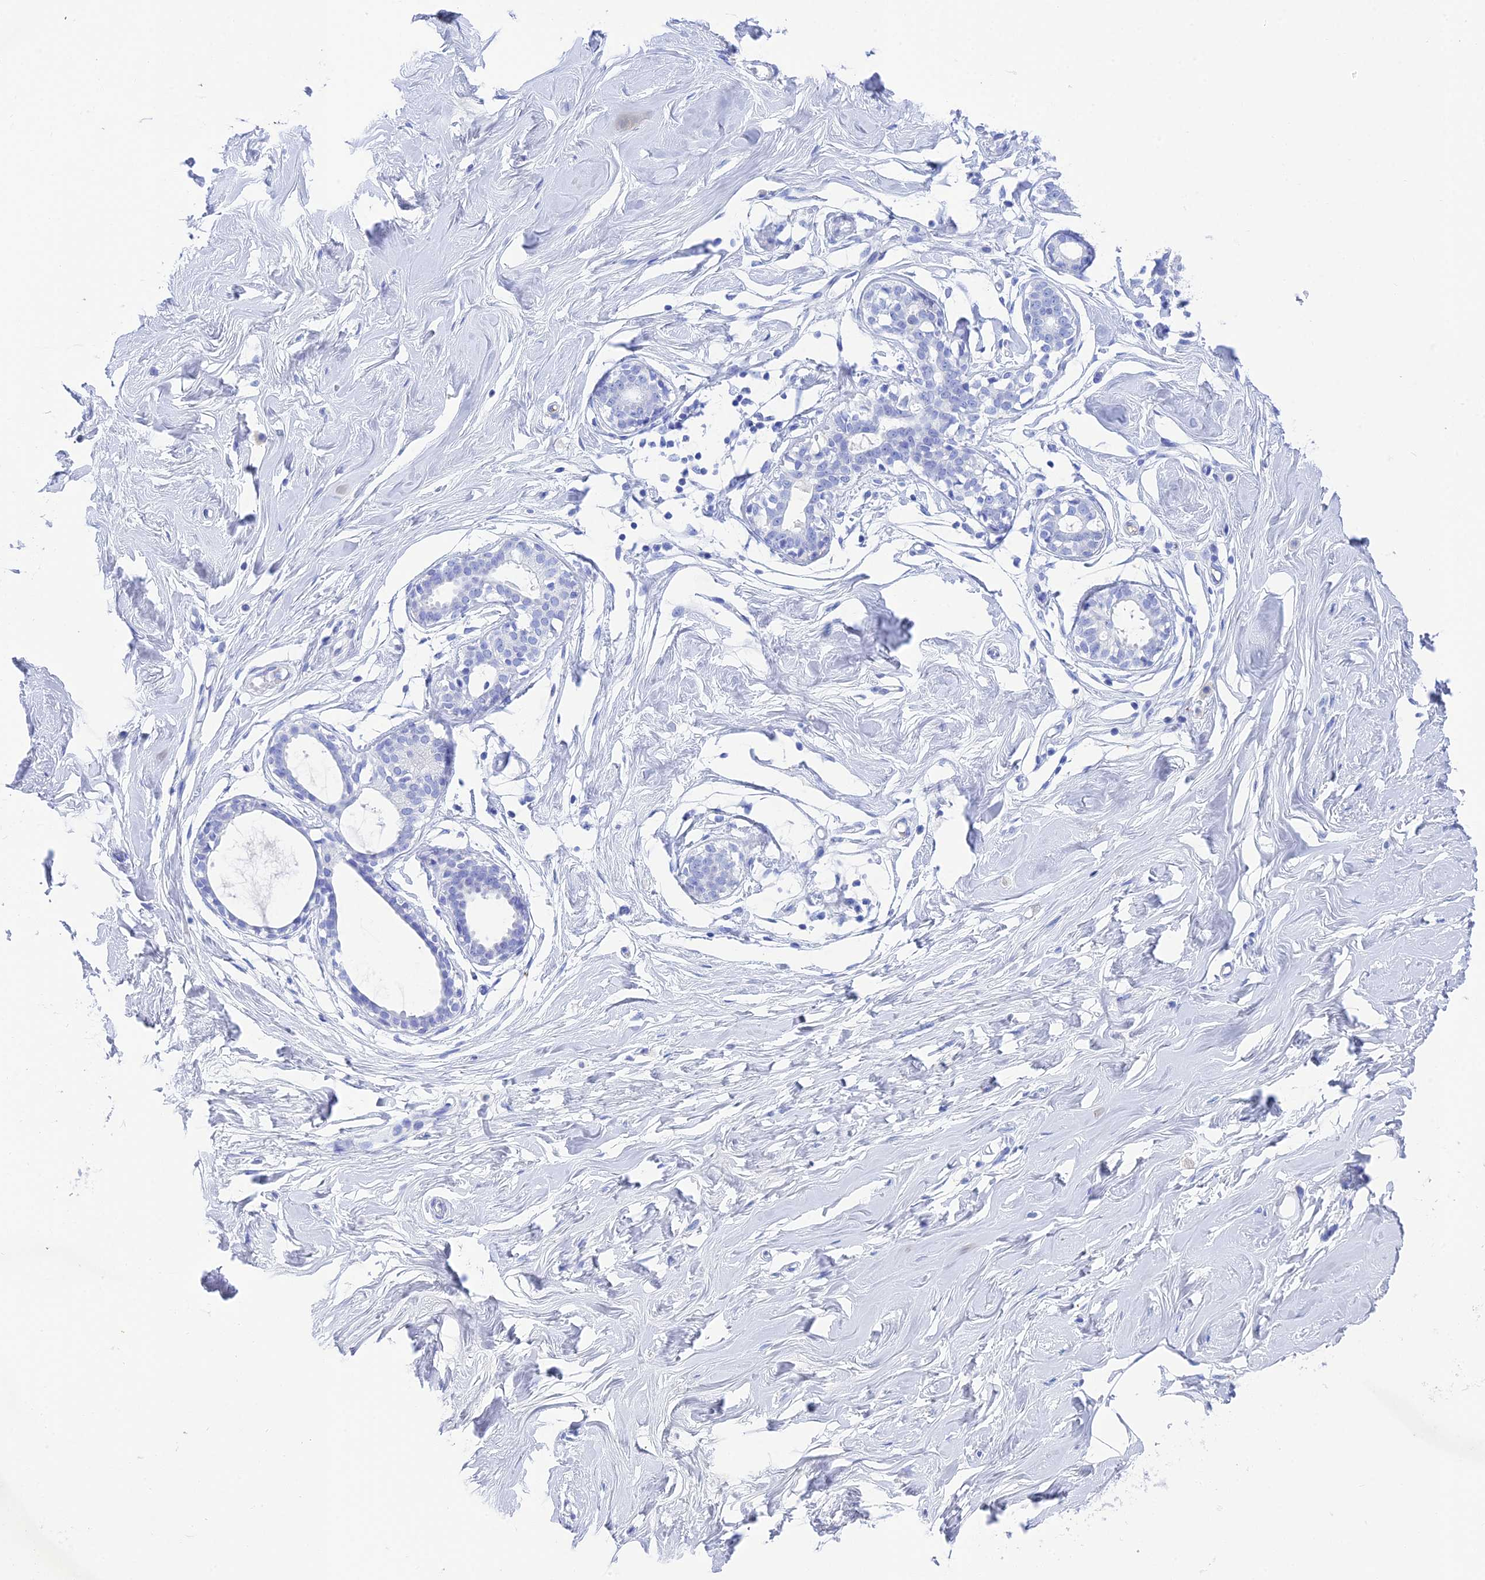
{"staining": {"intensity": "negative", "quantity": "none", "location": "none"}, "tissue": "breast", "cell_type": "Adipocytes", "image_type": "normal", "snomed": [{"axis": "morphology", "description": "Normal tissue, NOS"}, {"axis": "morphology", "description": "Adenoma, NOS"}, {"axis": "topography", "description": "Breast"}], "caption": "Immunohistochemistry of benign human breast shows no staining in adipocytes.", "gene": "REG1A", "patient": {"sex": "female", "age": 23}}